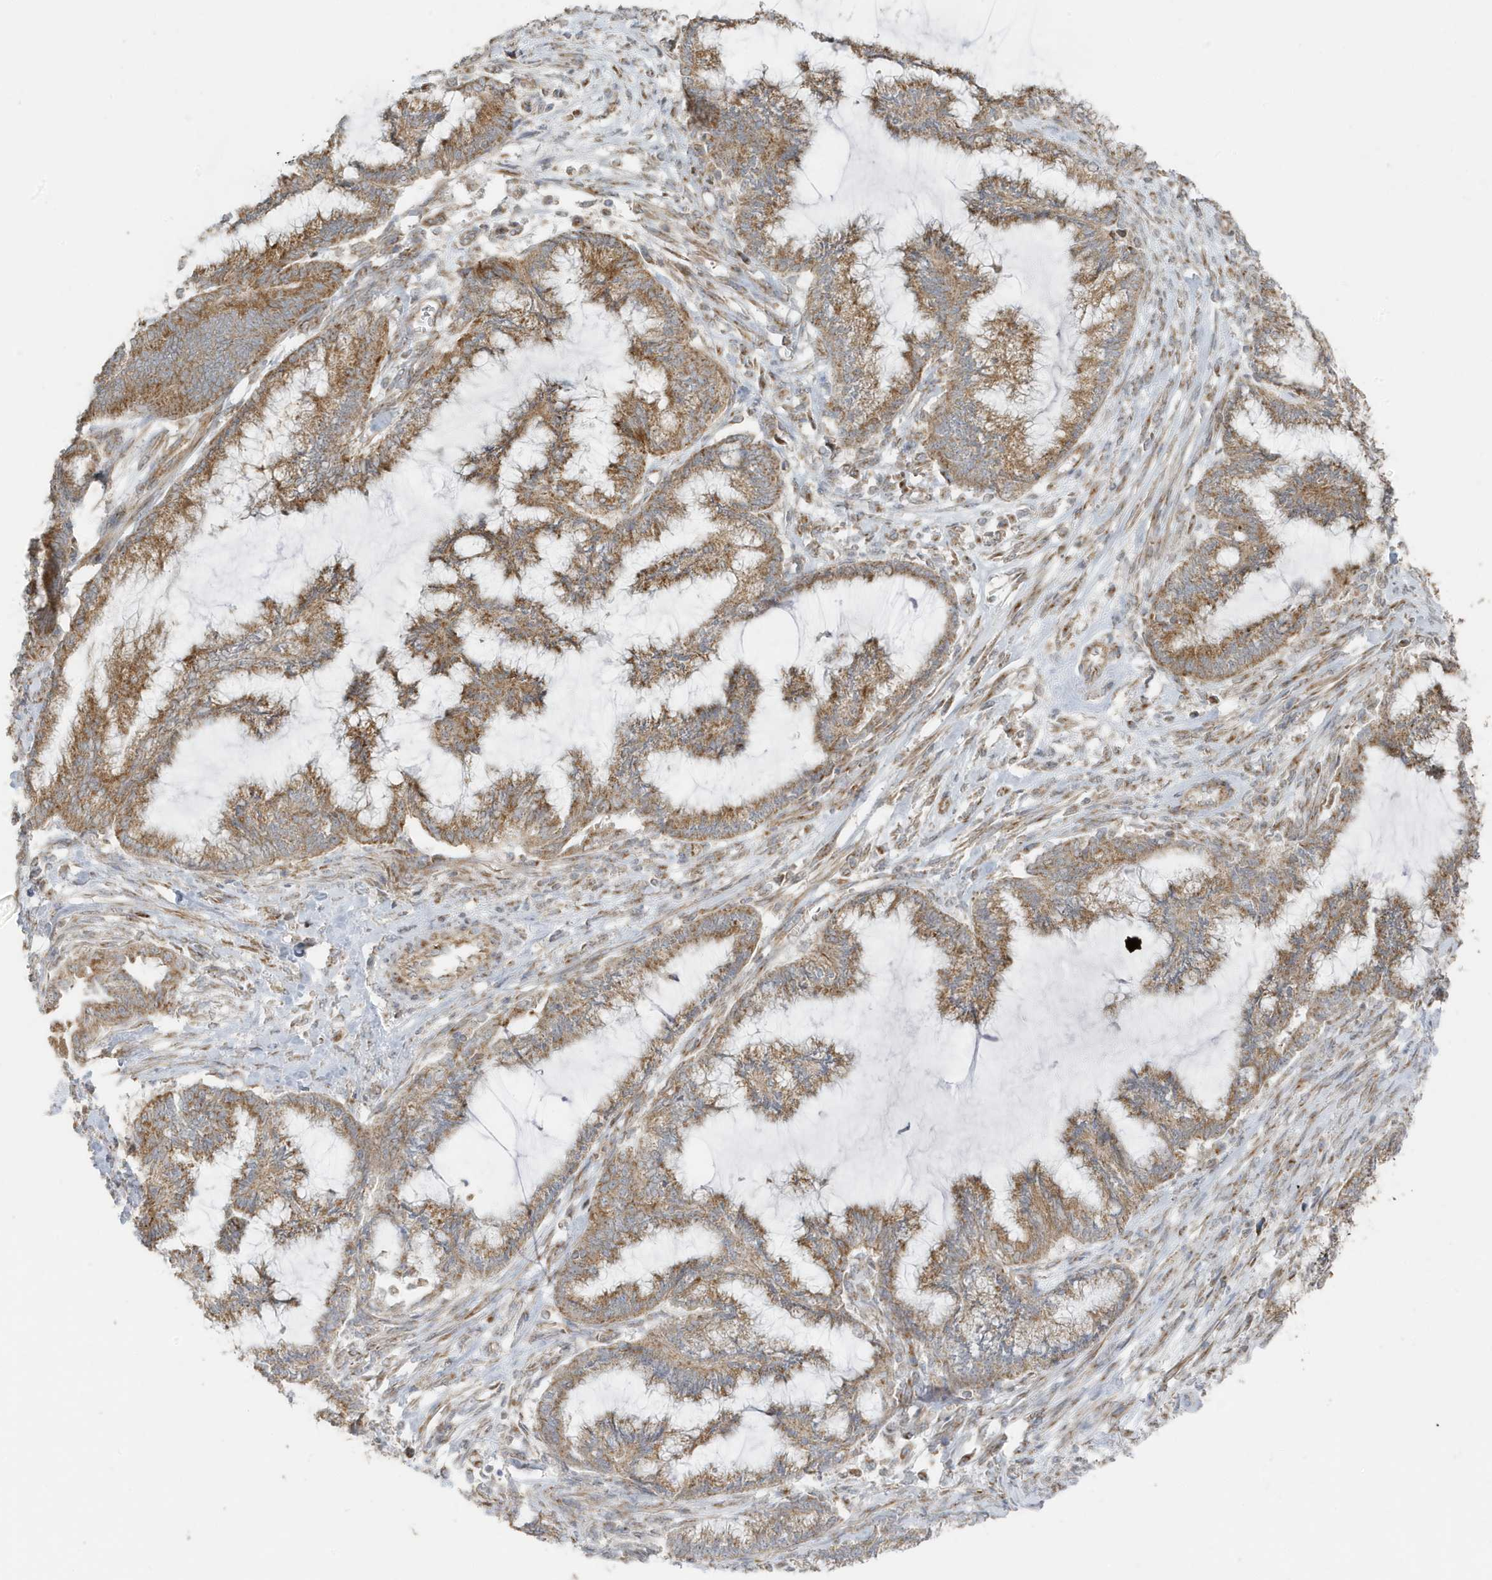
{"staining": {"intensity": "moderate", "quantity": ">75%", "location": "cytoplasmic/membranous"}, "tissue": "endometrial cancer", "cell_type": "Tumor cells", "image_type": "cancer", "snomed": [{"axis": "morphology", "description": "Adenocarcinoma, NOS"}, {"axis": "topography", "description": "Endometrium"}], "caption": "A high-resolution histopathology image shows immunohistochemistry (IHC) staining of adenocarcinoma (endometrial), which displays moderate cytoplasmic/membranous staining in about >75% of tumor cells.", "gene": "GOLGA4", "patient": {"sex": "female", "age": 86}}